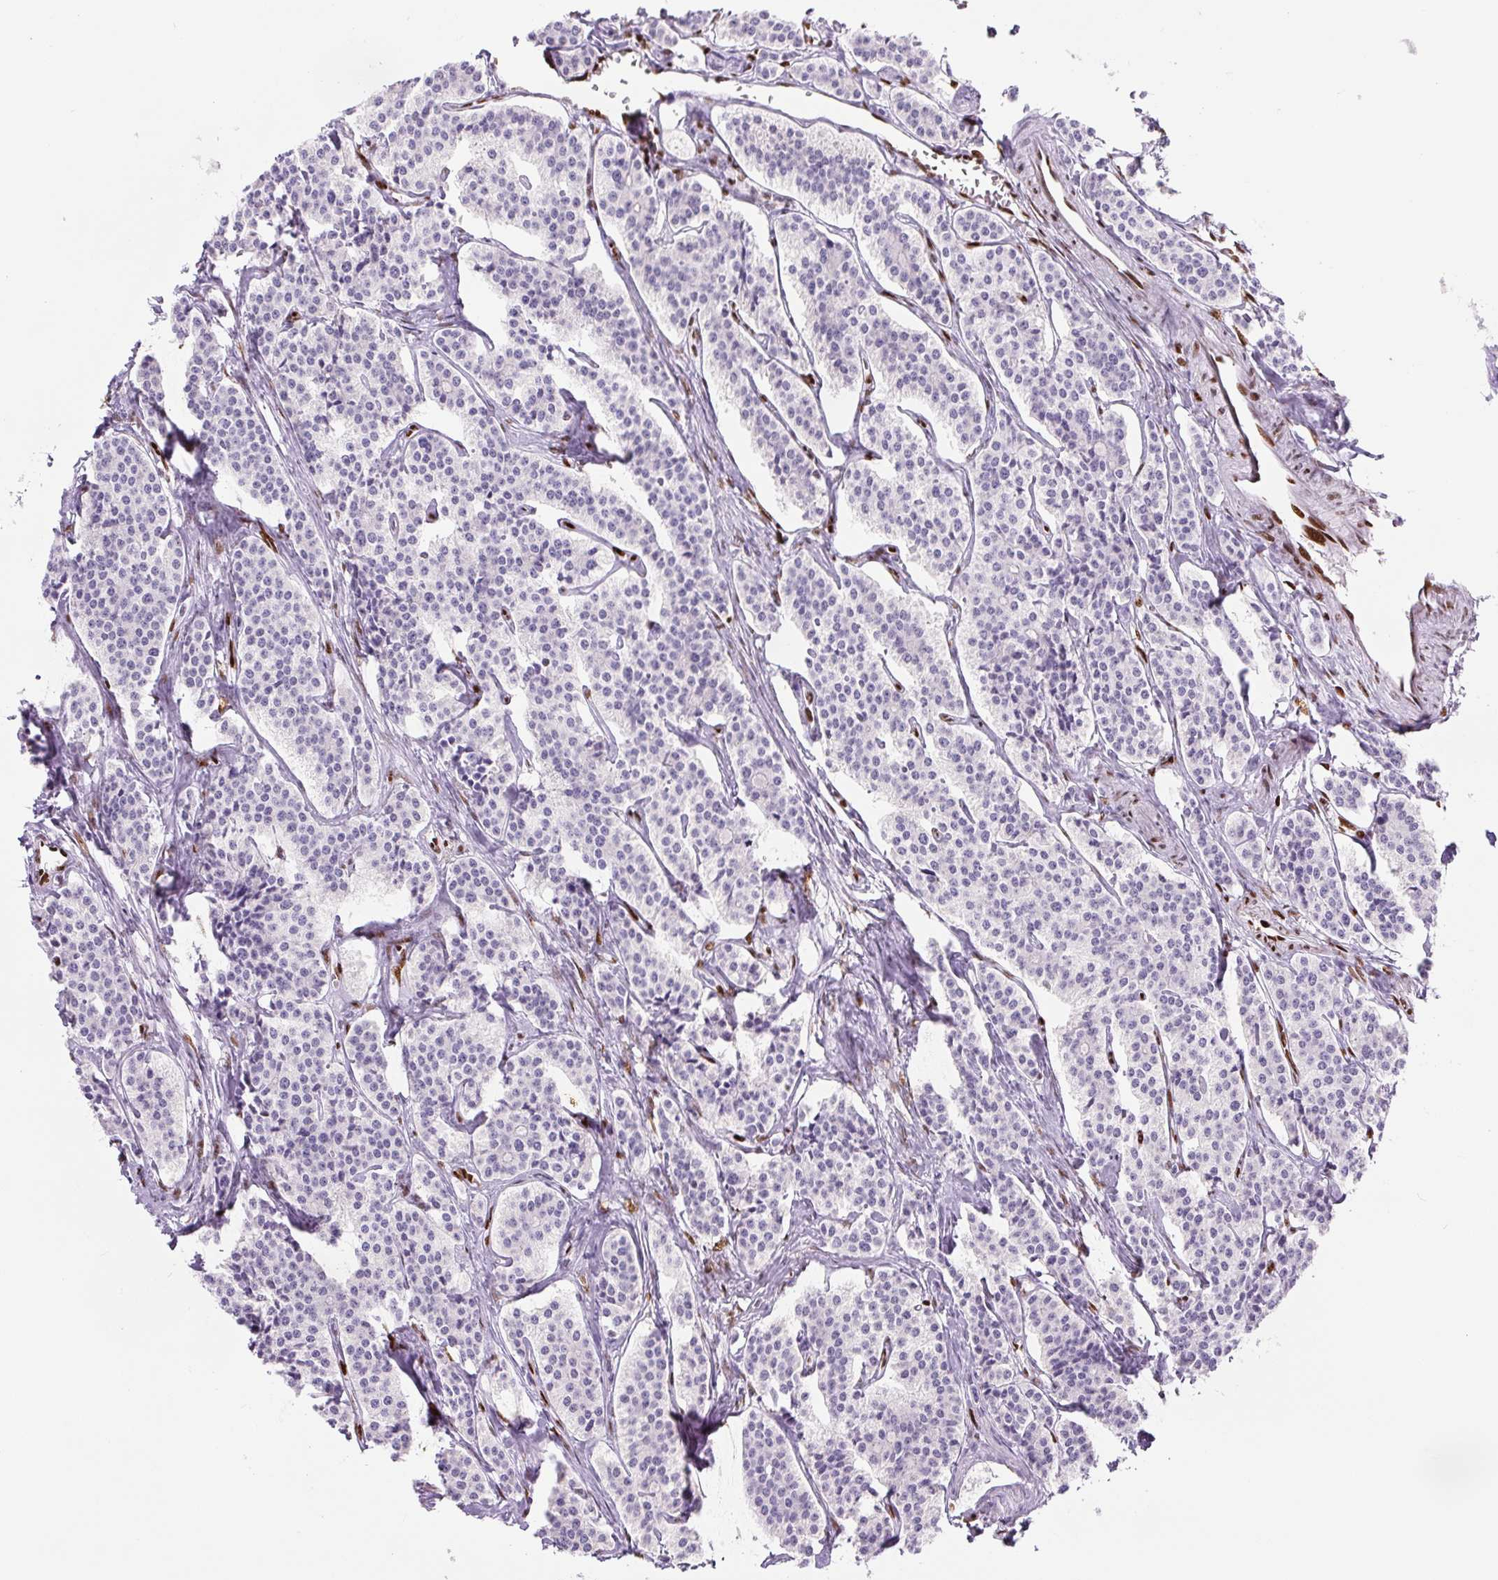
{"staining": {"intensity": "negative", "quantity": "none", "location": "none"}, "tissue": "carcinoid", "cell_type": "Tumor cells", "image_type": "cancer", "snomed": [{"axis": "morphology", "description": "Carcinoid, malignant, NOS"}, {"axis": "topography", "description": "Small intestine"}], "caption": "High magnification brightfield microscopy of carcinoid stained with DAB (3,3'-diaminobenzidine) (brown) and counterstained with hematoxylin (blue): tumor cells show no significant staining. (DAB immunohistochemistry with hematoxylin counter stain).", "gene": "ZEB1", "patient": {"sex": "male", "age": 63}}